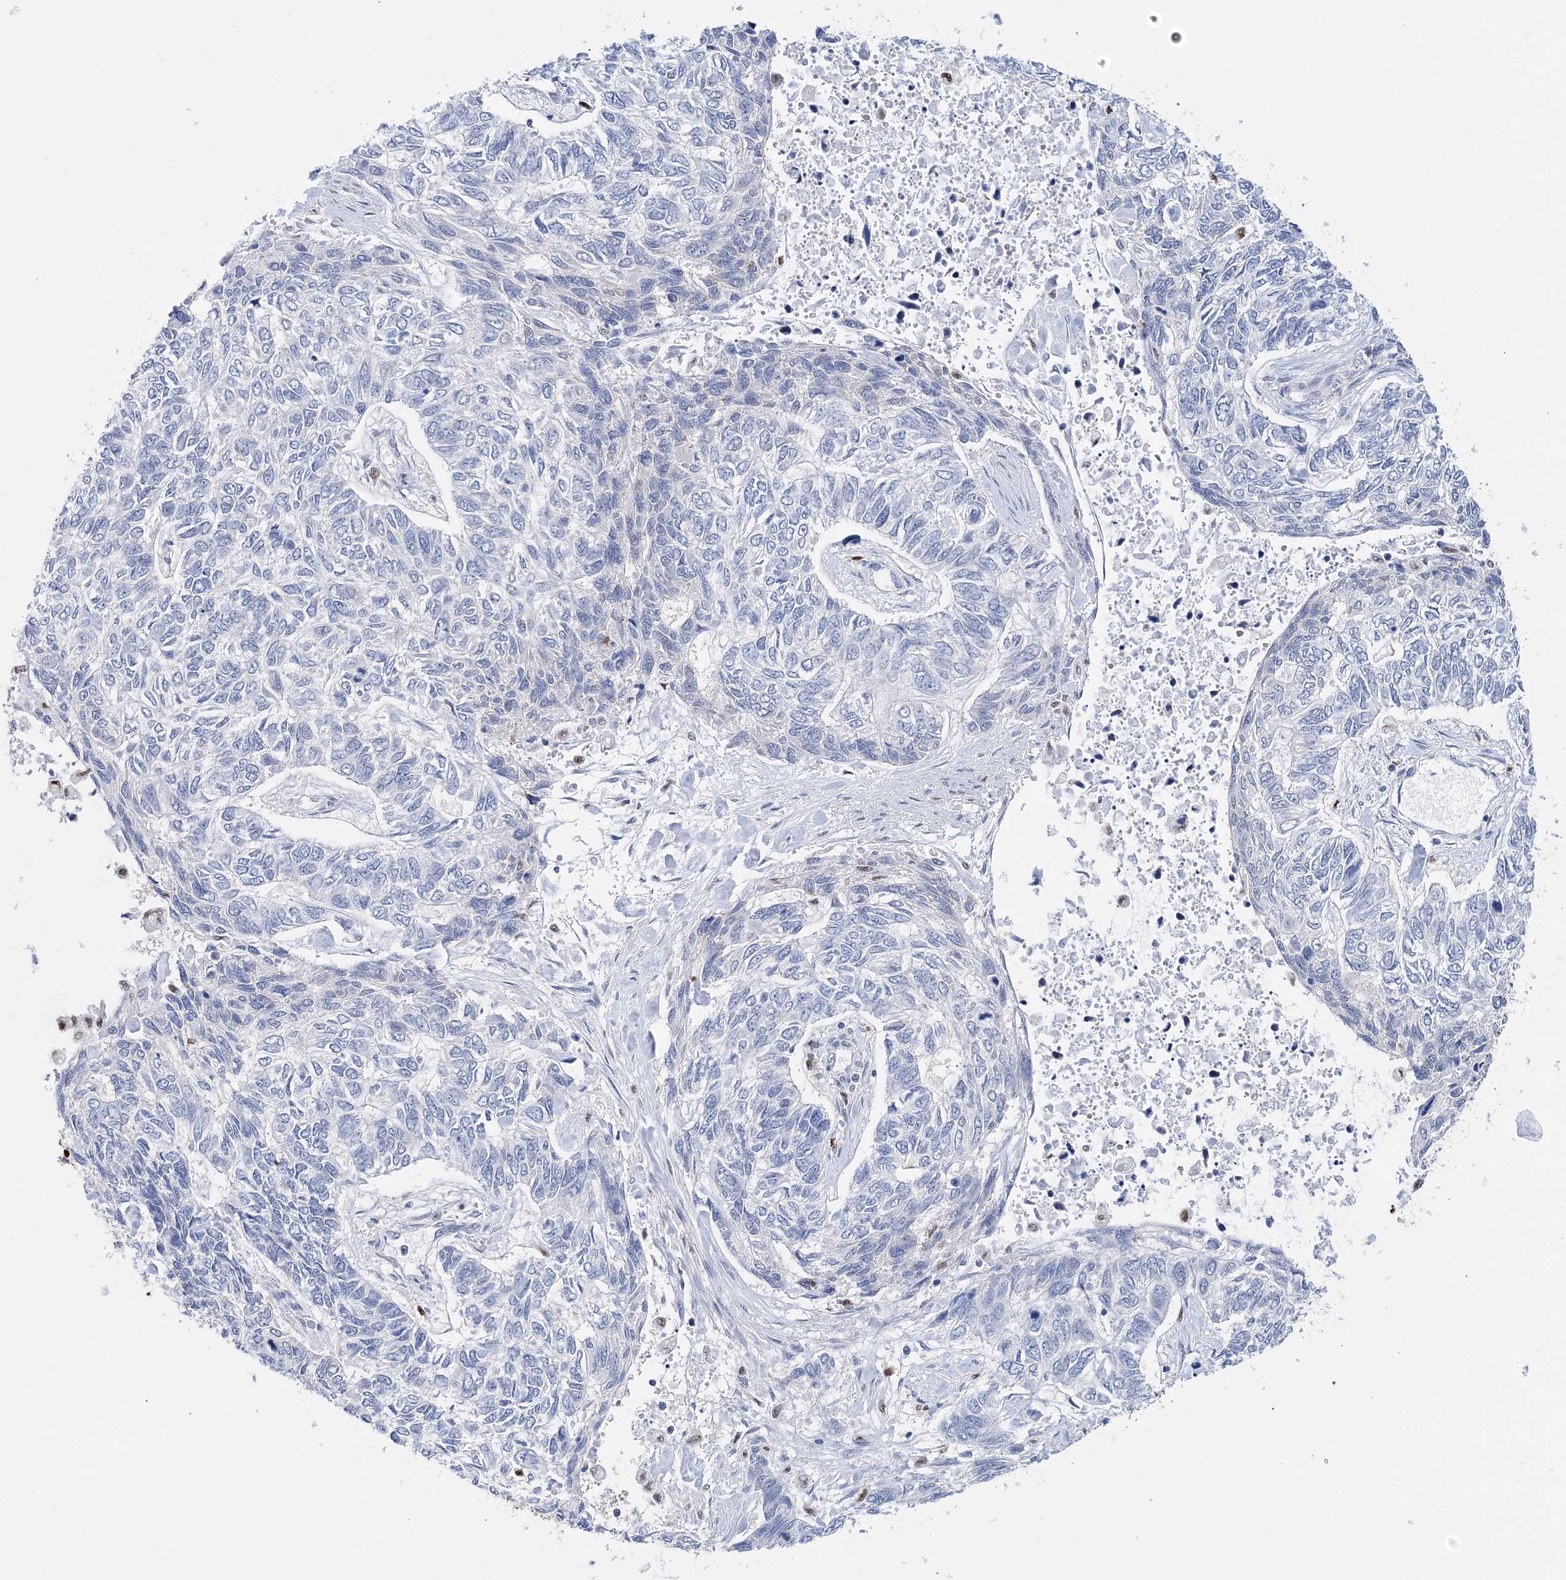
{"staining": {"intensity": "negative", "quantity": "none", "location": "none"}, "tissue": "skin cancer", "cell_type": "Tumor cells", "image_type": "cancer", "snomed": [{"axis": "morphology", "description": "Basal cell carcinoma"}, {"axis": "topography", "description": "Skin"}], "caption": "The histopathology image exhibits no significant positivity in tumor cells of skin cancer (basal cell carcinoma).", "gene": "NIT2", "patient": {"sex": "female", "age": 65}}